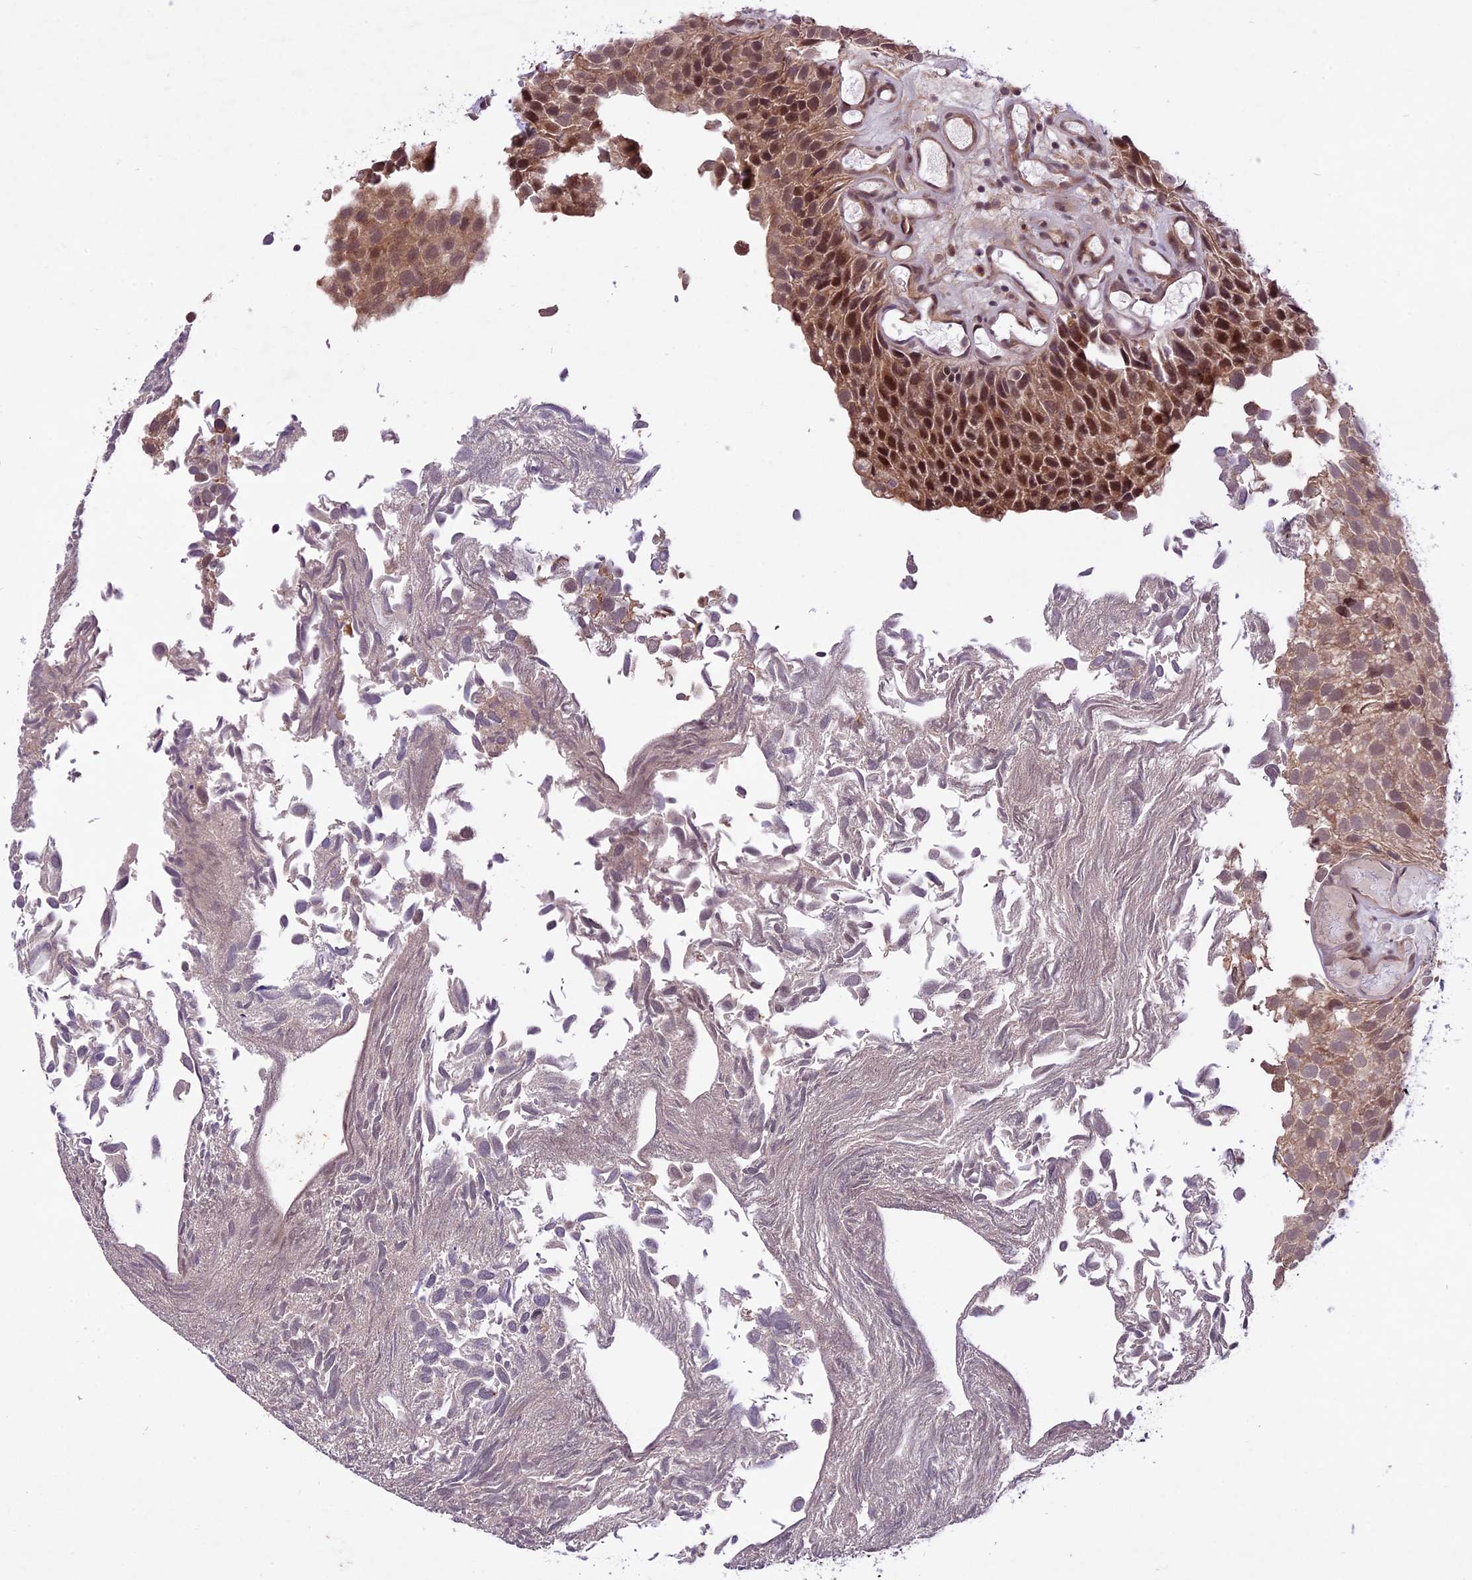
{"staining": {"intensity": "moderate", "quantity": "25%-75%", "location": "cytoplasmic/membranous,nuclear"}, "tissue": "urothelial cancer", "cell_type": "Tumor cells", "image_type": "cancer", "snomed": [{"axis": "morphology", "description": "Urothelial carcinoma, Low grade"}, {"axis": "topography", "description": "Urinary bladder"}], "caption": "Moderate cytoplasmic/membranous and nuclear positivity is appreciated in approximately 25%-75% of tumor cells in urothelial carcinoma (low-grade).", "gene": "SPRED1", "patient": {"sex": "male", "age": 89}}